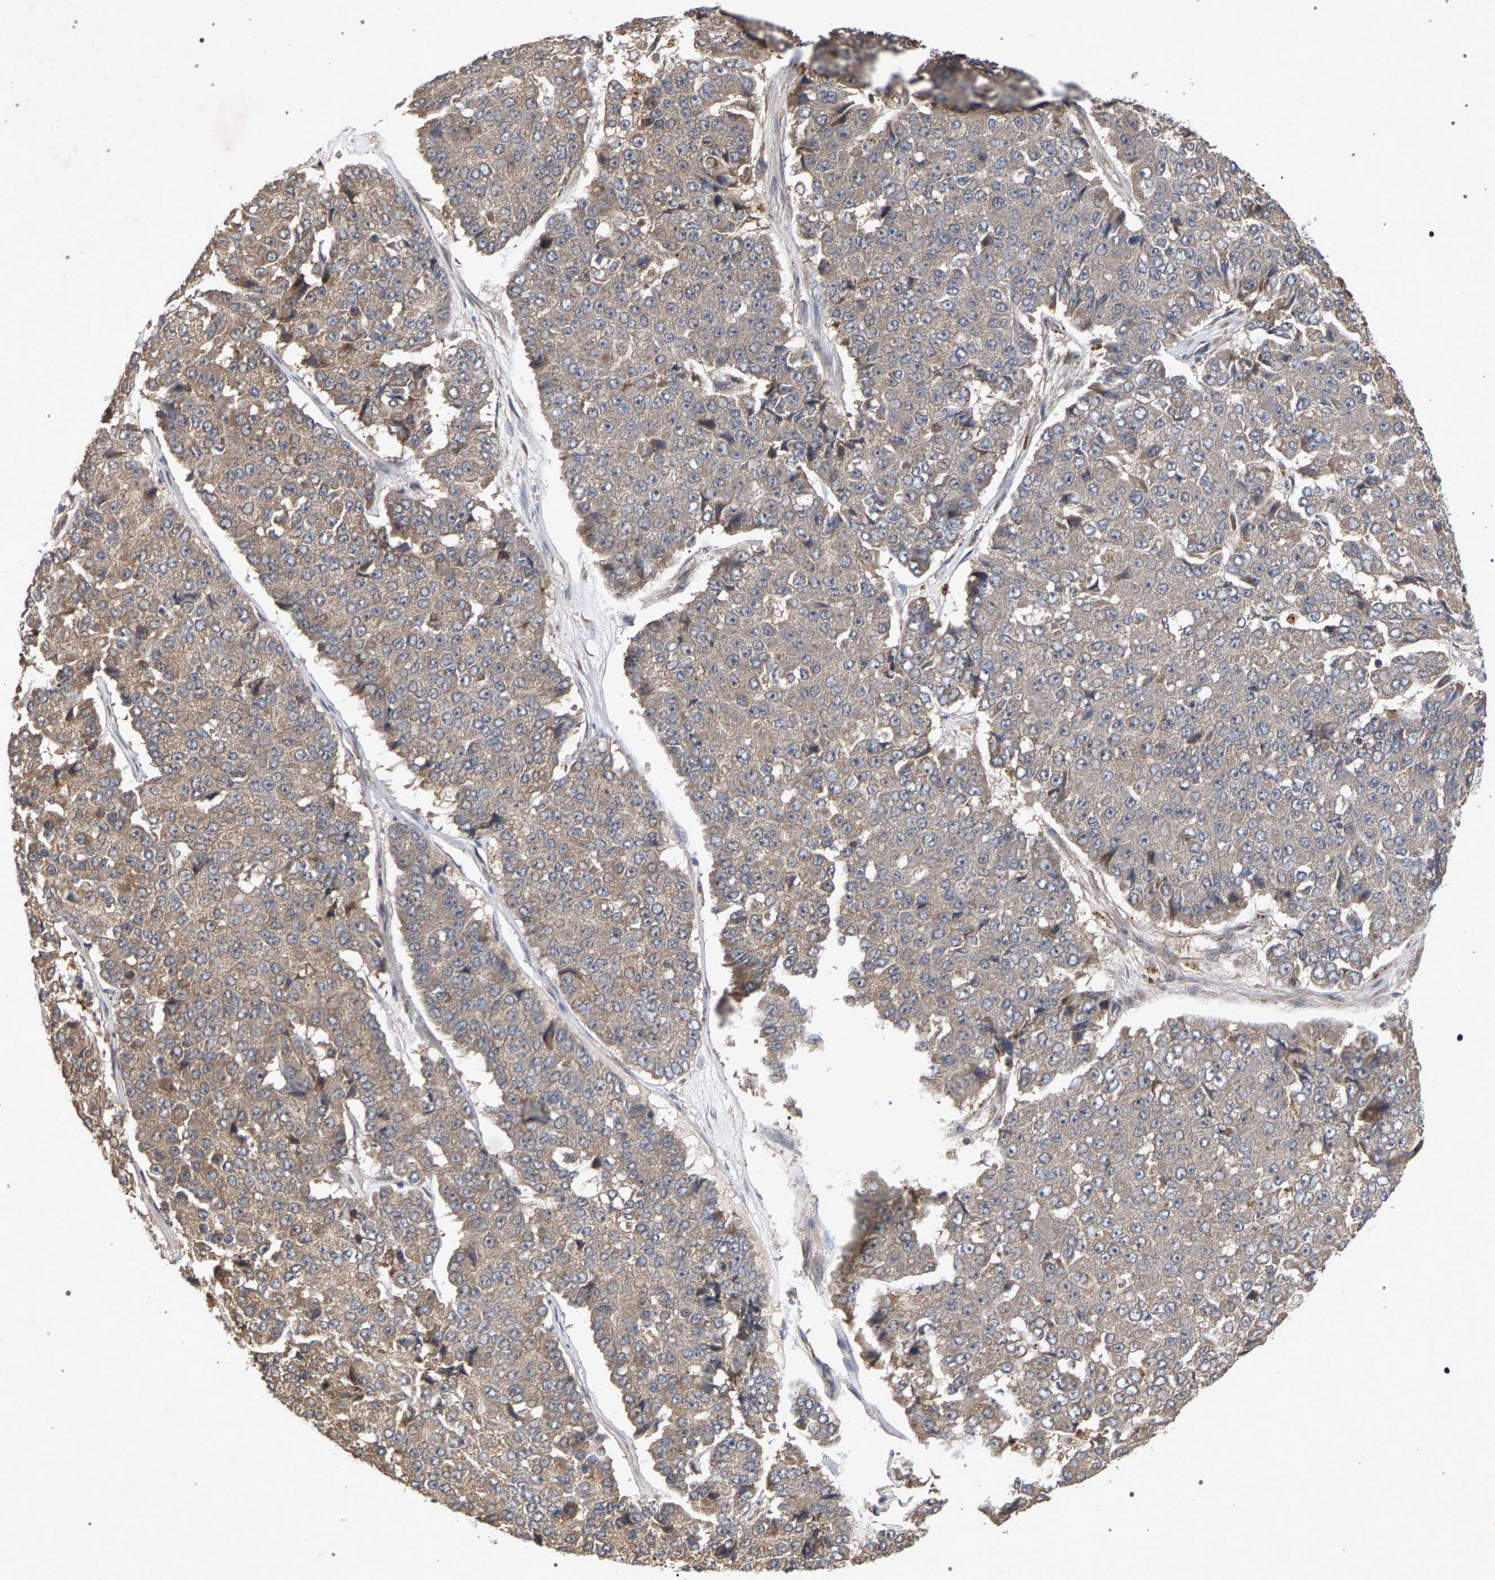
{"staining": {"intensity": "weak", "quantity": "25%-75%", "location": "cytoplasmic/membranous"}, "tissue": "pancreatic cancer", "cell_type": "Tumor cells", "image_type": "cancer", "snomed": [{"axis": "morphology", "description": "Adenocarcinoma, NOS"}, {"axis": "topography", "description": "Pancreas"}], "caption": "Adenocarcinoma (pancreatic) tissue displays weak cytoplasmic/membranous expression in approximately 25%-75% of tumor cells", "gene": "SLC4A4", "patient": {"sex": "male", "age": 50}}